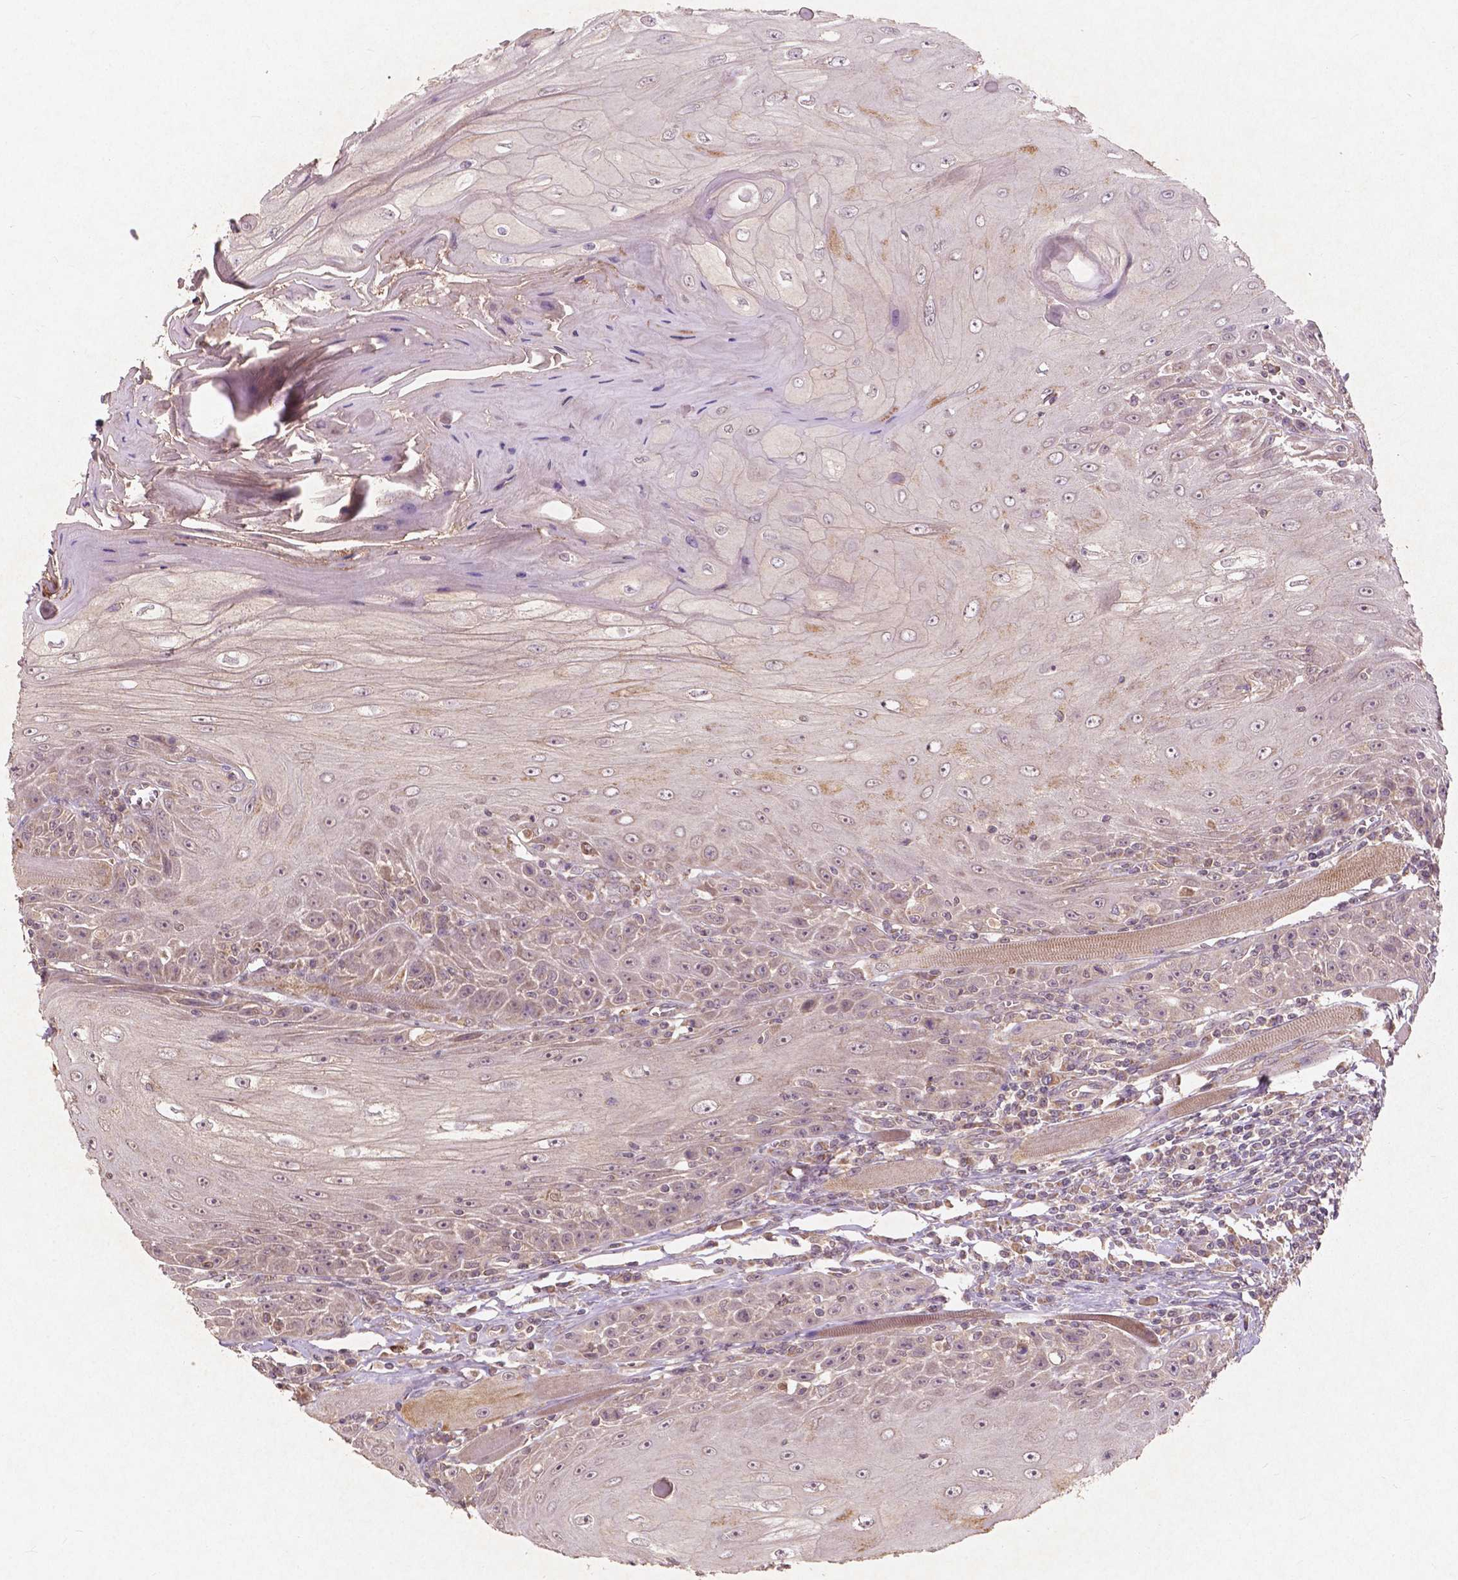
{"staining": {"intensity": "moderate", "quantity": "25%-75%", "location": "cytoplasmic/membranous,nuclear"}, "tissue": "head and neck cancer", "cell_type": "Tumor cells", "image_type": "cancer", "snomed": [{"axis": "morphology", "description": "Squamous cell carcinoma, NOS"}, {"axis": "topography", "description": "Head-Neck"}], "caption": "This is a photomicrograph of immunohistochemistry (IHC) staining of head and neck cancer, which shows moderate staining in the cytoplasmic/membranous and nuclear of tumor cells.", "gene": "ST6GALNAC5", "patient": {"sex": "male", "age": 52}}